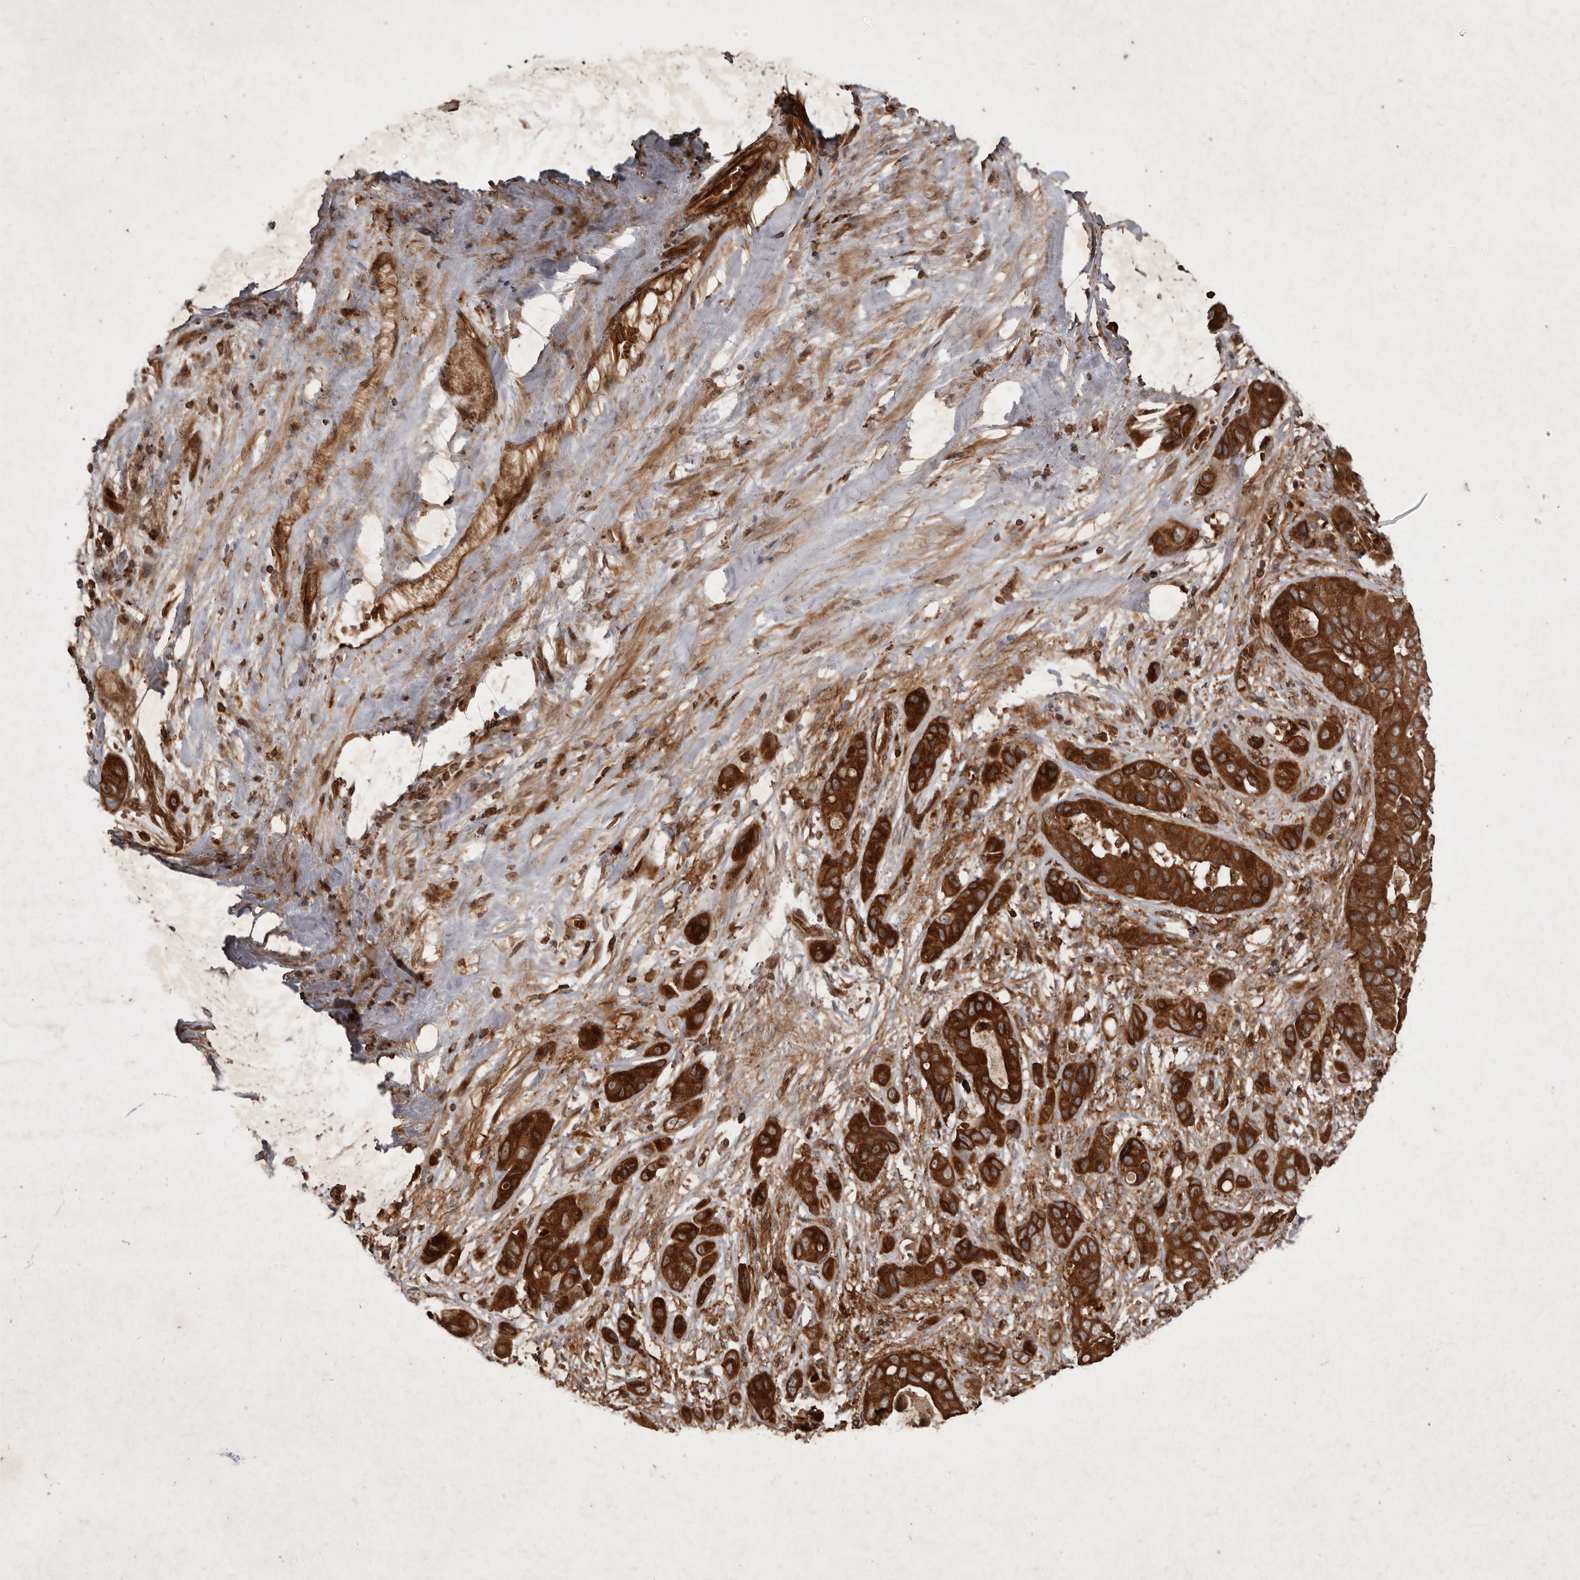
{"staining": {"intensity": "strong", "quantity": ">75%", "location": "cytoplasmic/membranous"}, "tissue": "liver cancer", "cell_type": "Tumor cells", "image_type": "cancer", "snomed": [{"axis": "morphology", "description": "Cholangiocarcinoma"}, {"axis": "topography", "description": "Liver"}], "caption": "Liver cancer stained with a brown dye reveals strong cytoplasmic/membranous positive staining in about >75% of tumor cells.", "gene": "STK36", "patient": {"sex": "female", "age": 52}}